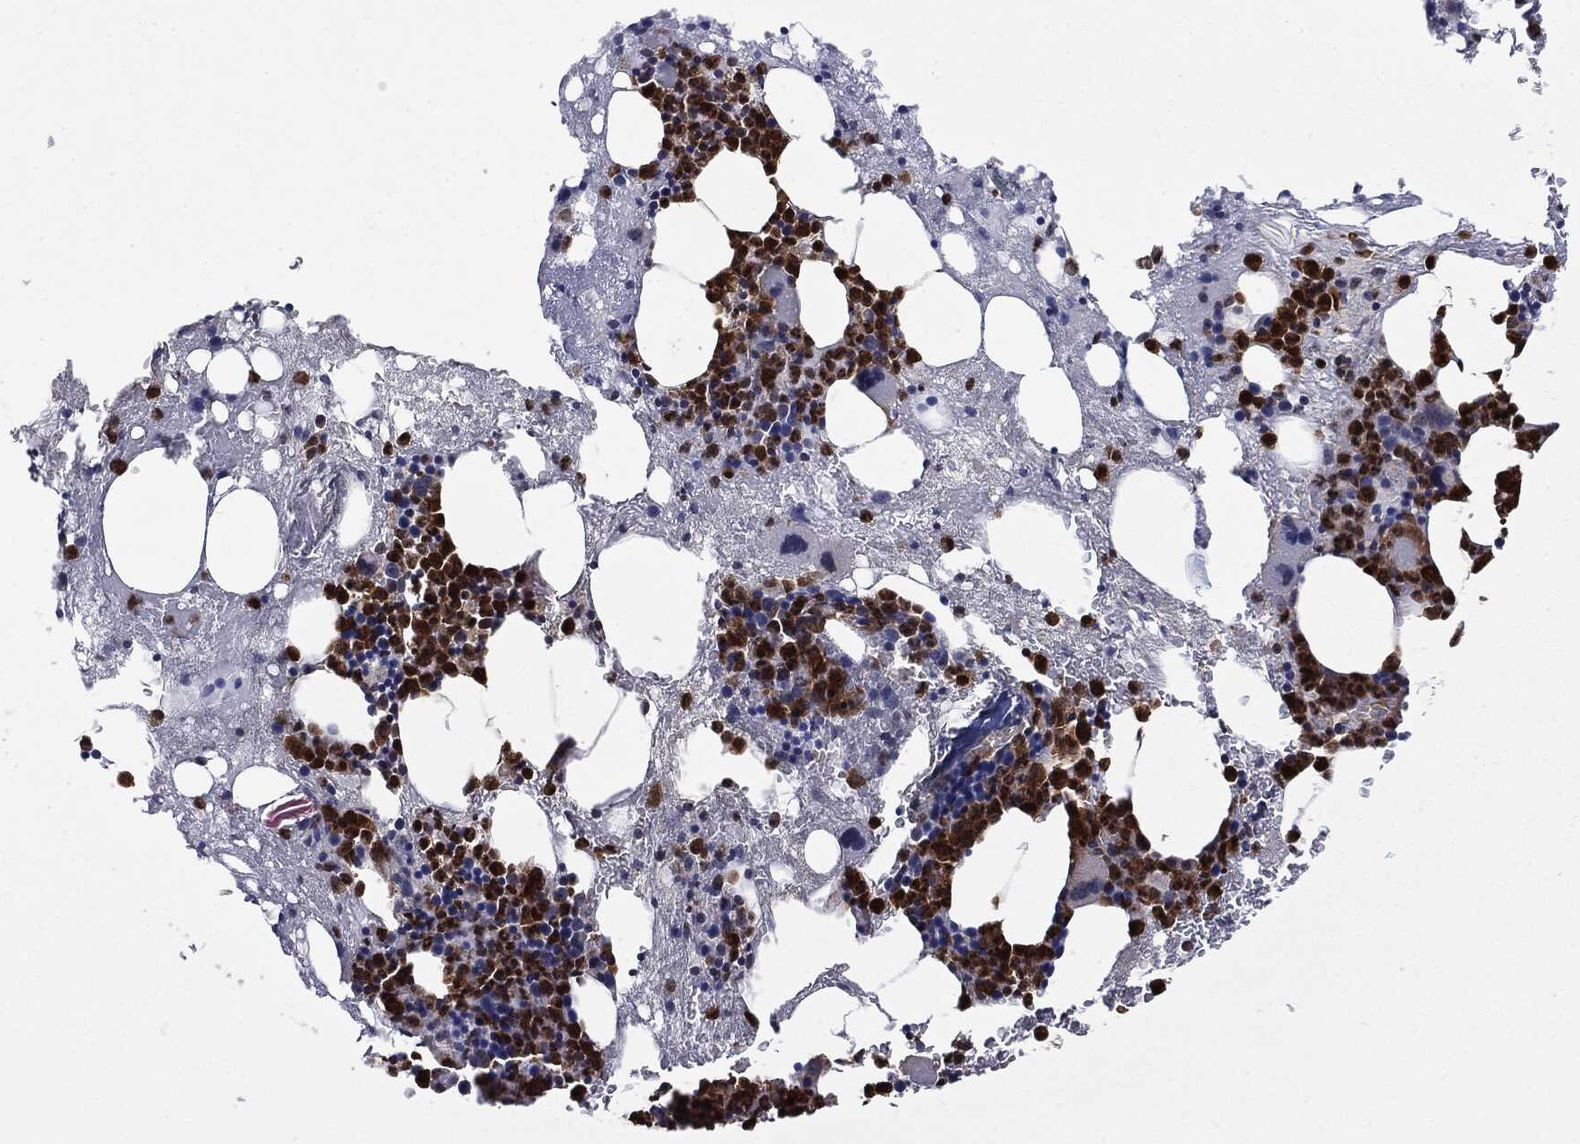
{"staining": {"intensity": "strong", "quantity": ">75%", "location": "cytoplasmic/membranous,nuclear"}, "tissue": "bone marrow", "cell_type": "Hematopoietic cells", "image_type": "normal", "snomed": [{"axis": "morphology", "description": "Normal tissue, NOS"}, {"axis": "topography", "description": "Bone marrow"}], "caption": "Protein expression analysis of benign human bone marrow reveals strong cytoplasmic/membranous,nuclear staining in approximately >75% of hematopoietic cells.", "gene": "GPI", "patient": {"sex": "female", "age": 54}}